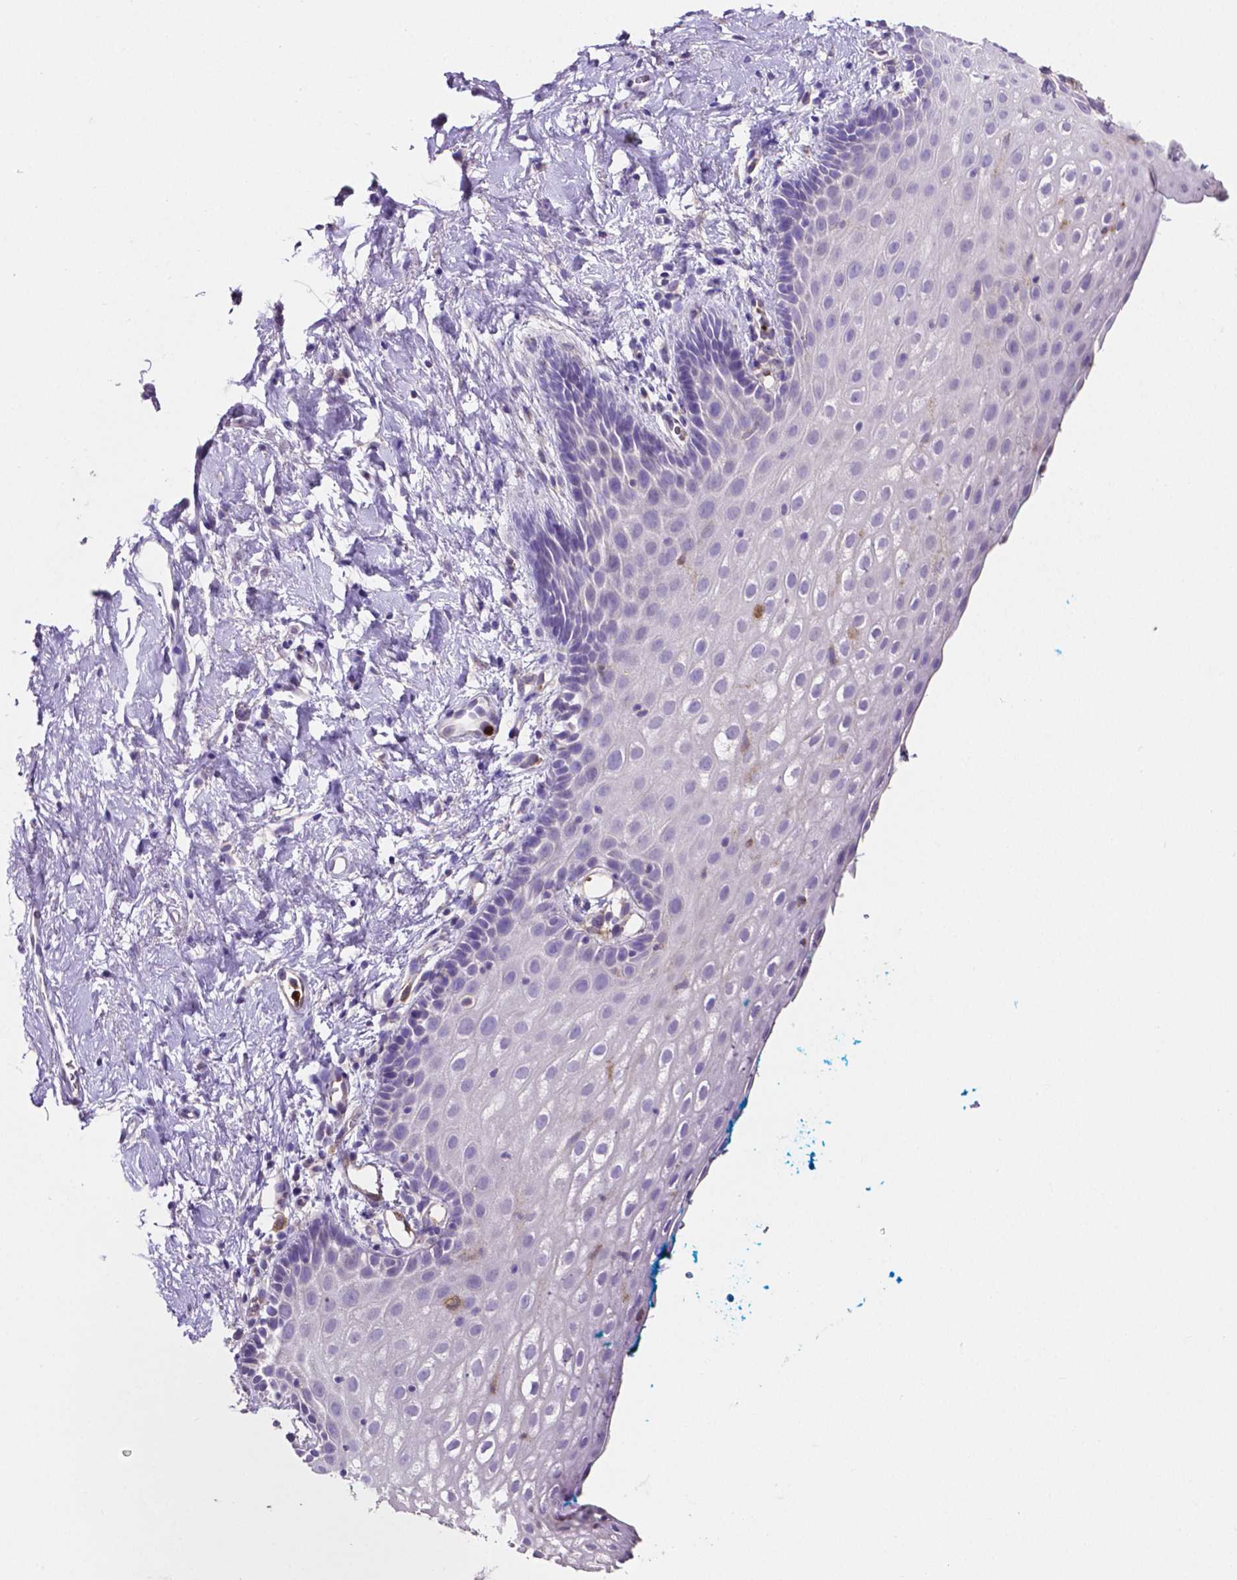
{"staining": {"intensity": "negative", "quantity": "none", "location": "none"}, "tissue": "vagina", "cell_type": "Squamous epithelial cells", "image_type": "normal", "snomed": [{"axis": "morphology", "description": "Normal tissue, NOS"}, {"axis": "morphology", "description": "Adenocarcinoma, NOS"}, {"axis": "topography", "description": "Rectum"}, {"axis": "topography", "description": "Vagina"}, {"axis": "topography", "description": "Peripheral nerve tissue"}], "caption": "DAB immunohistochemical staining of normal vagina exhibits no significant expression in squamous epithelial cells. The staining was performed using DAB to visualize the protein expression in brown, while the nuclei were stained in blue with hematoxylin (Magnification: 20x).", "gene": "MMP9", "patient": {"sex": "female", "age": 71}}